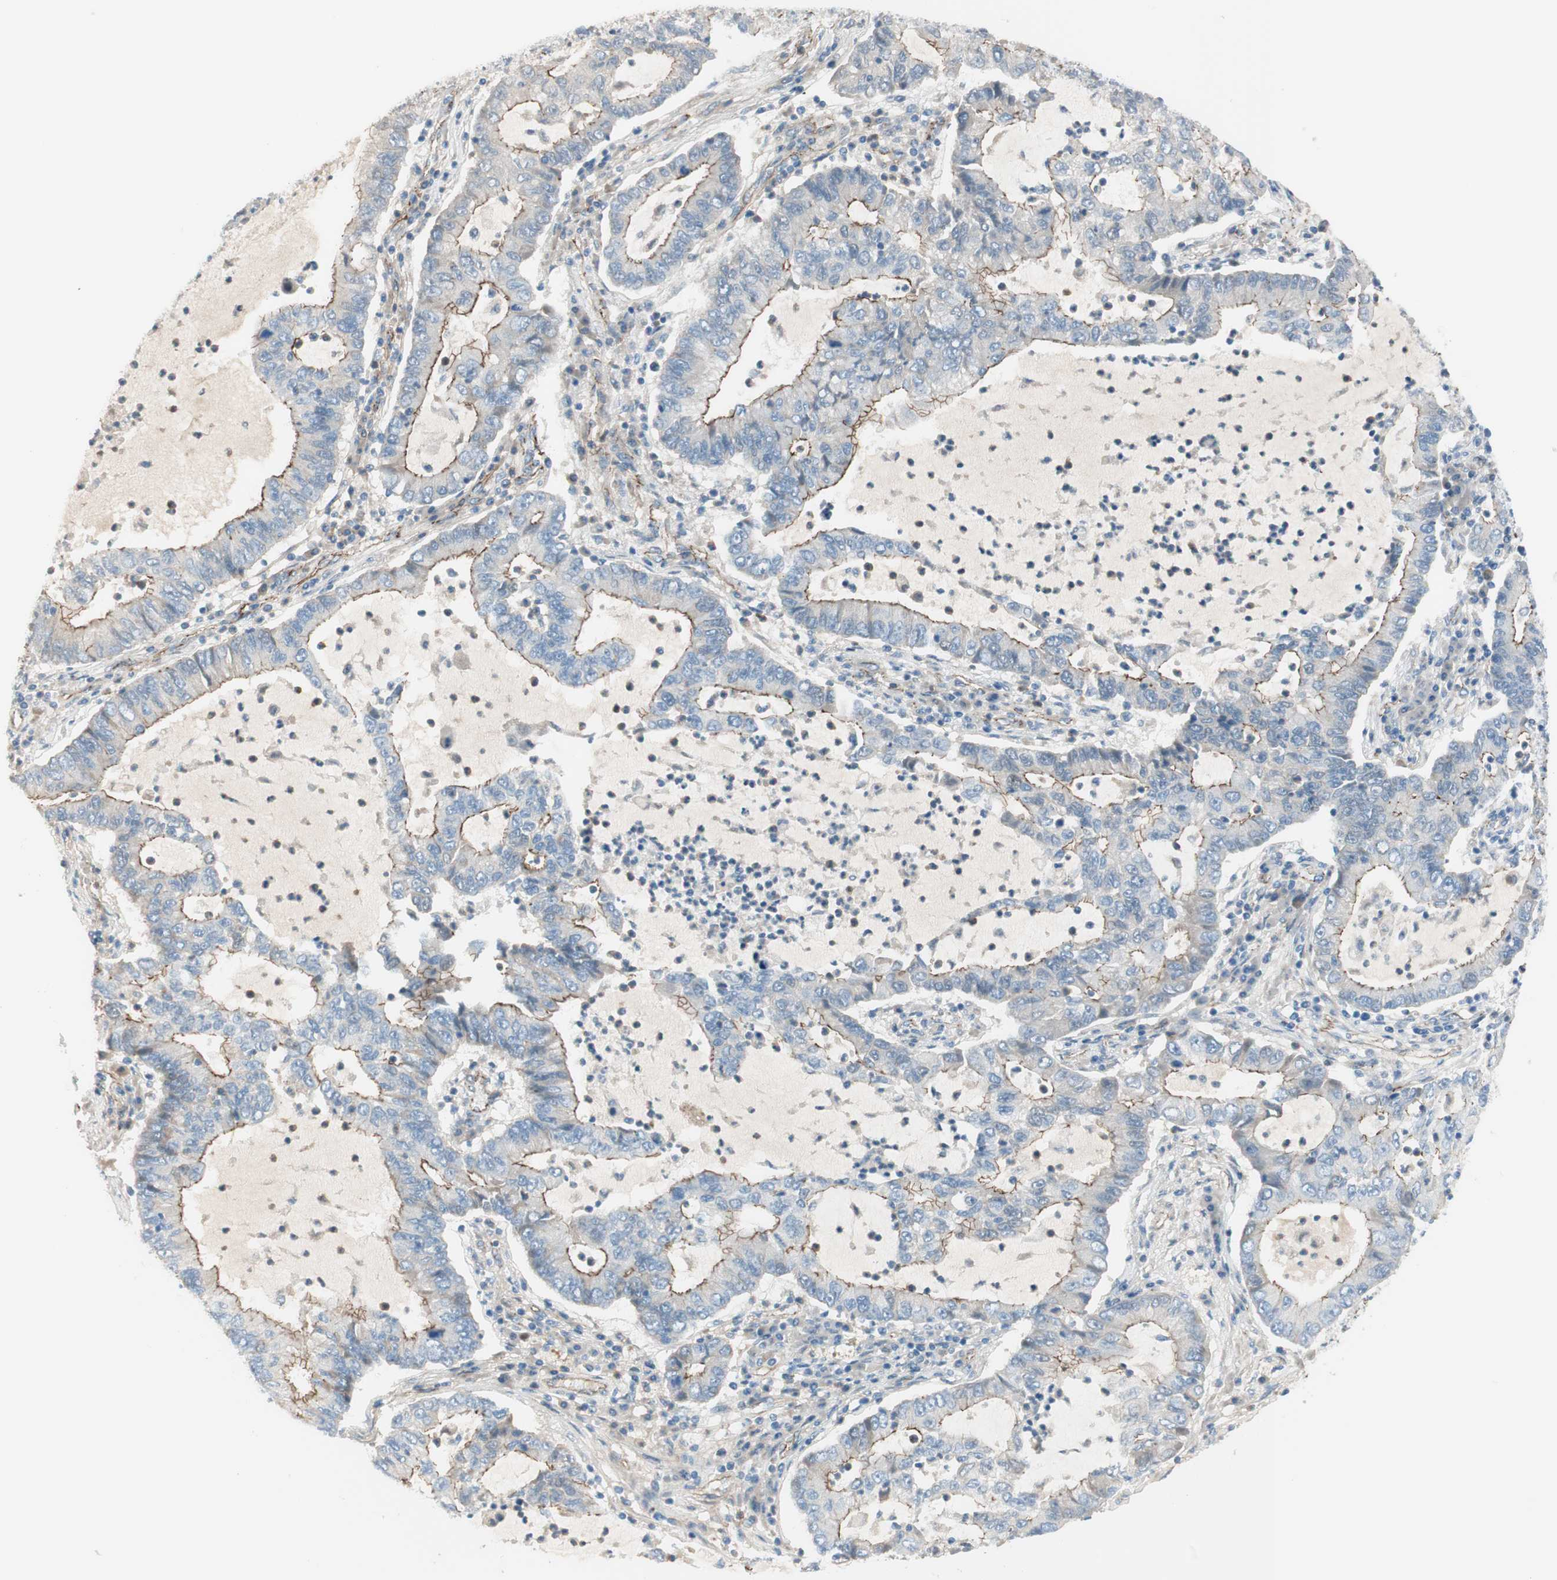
{"staining": {"intensity": "moderate", "quantity": "25%-75%", "location": "cytoplasmic/membranous"}, "tissue": "lung cancer", "cell_type": "Tumor cells", "image_type": "cancer", "snomed": [{"axis": "morphology", "description": "Adenocarcinoma, NOS"}, {"axis": "topography", "description": "Lung"}], "caption": "The photomicrograph displays immunohistochemical staining of lung cancer. There is moderate cytoplasmic/membranous positivity is identified in about 25%-75% of tumor cells. The staining was performed using DAB (3,3'-diaminobenzidine), with brown indicating positive protein expression. Nuclei are stained blue with hematoxylin.", "gene": "TJP1", "patient": {"sex": "female", "age": 51}}